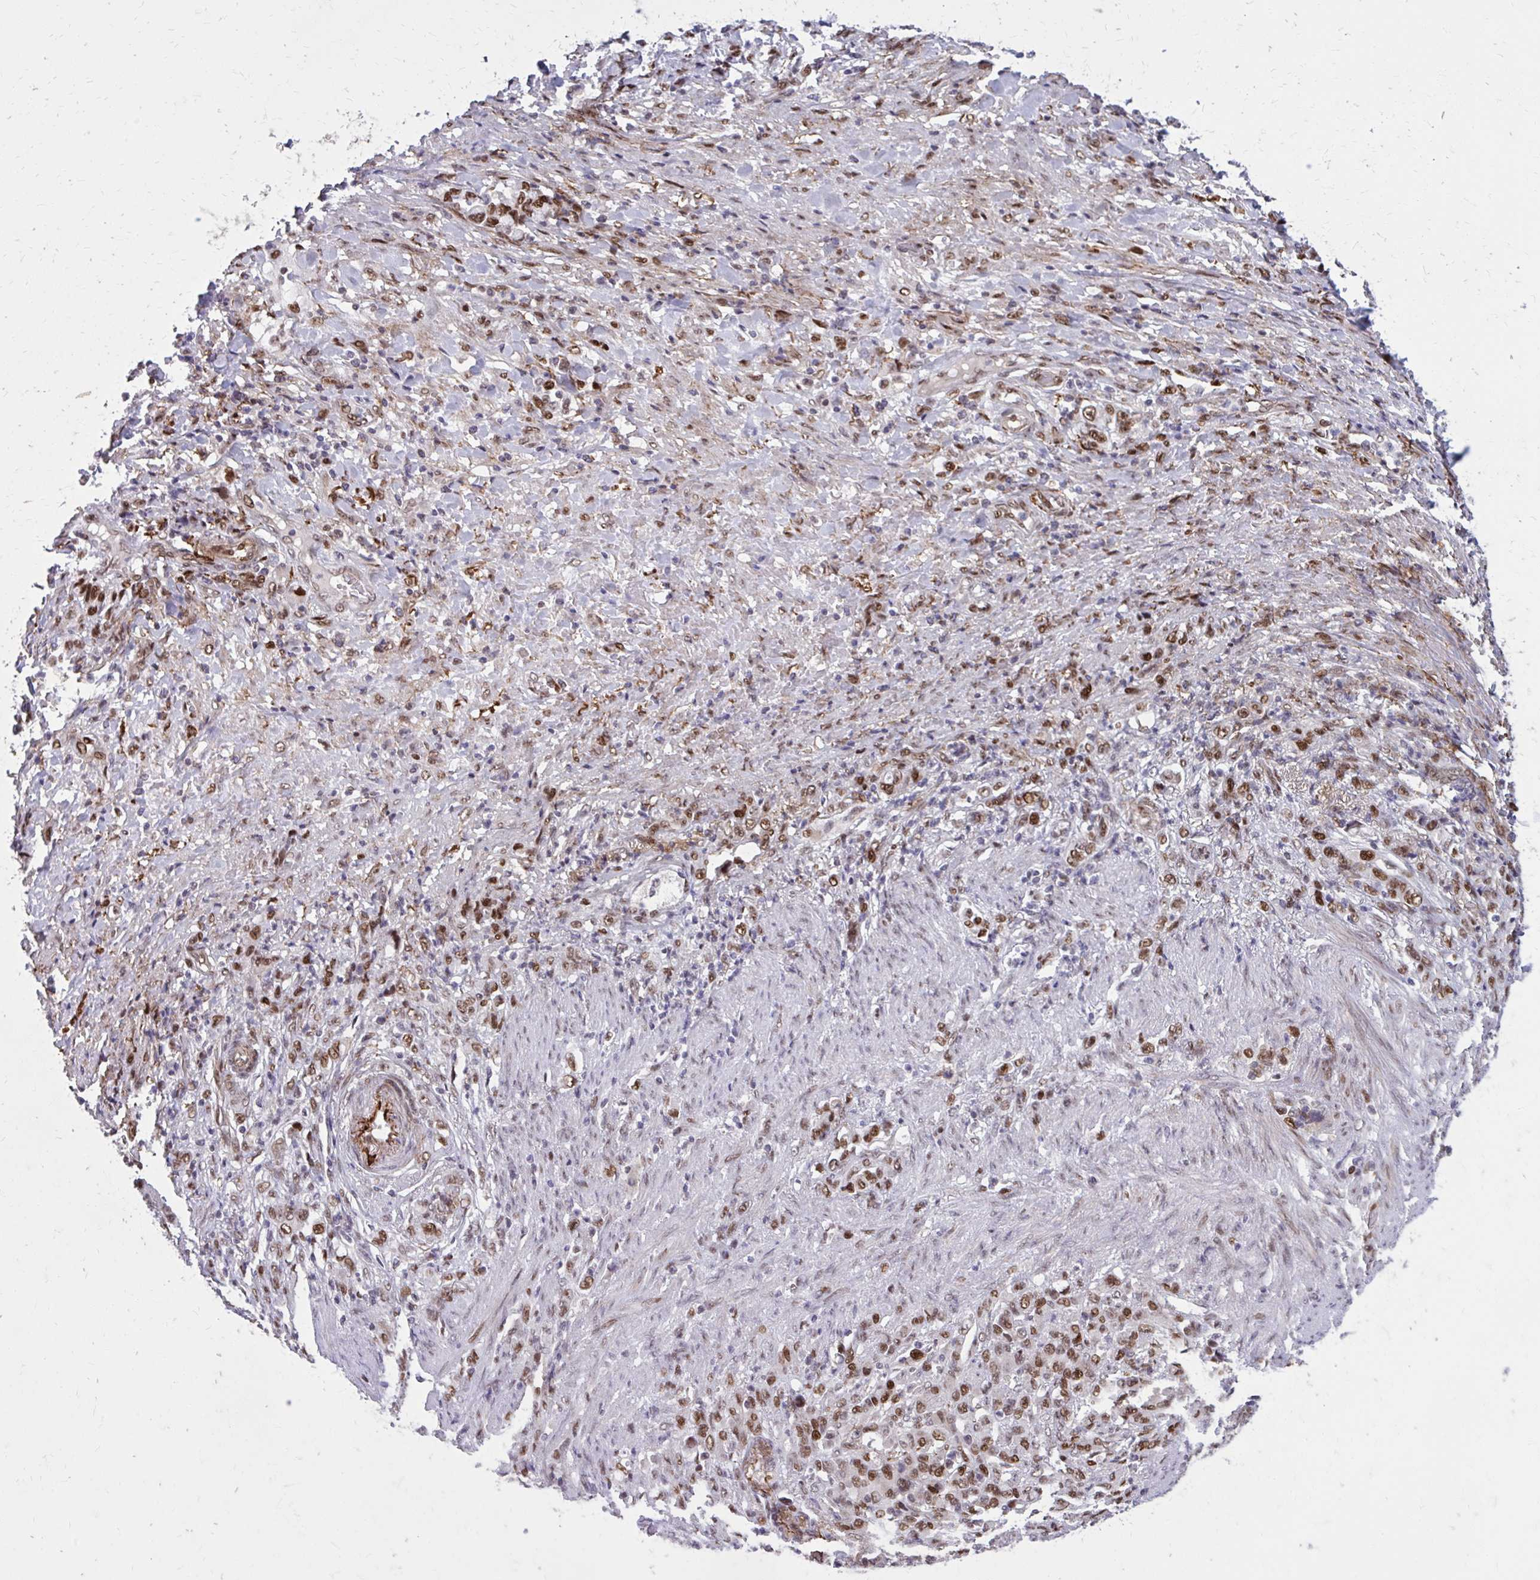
{"staining": {"intensity": "moderate", "quantity": ">75%", "location": "nuclear"}, "tissue": "stomach cancer", "cell_type": "Tumor cells", "image_type": "cancer", "snomed": [{"axis": "morphology", "description": "Adenocarcinoma, NOS"}, {"axis": "topography", "description": "Stomach"}], "caption": "Stomach adenocarcinoma stained for a protein (brown) demonstrates moderate nuclear positive expression in approximately >75% of tumor cells.", "gene": "PSME4", "patient": {"sex": "female", "age": 79}}